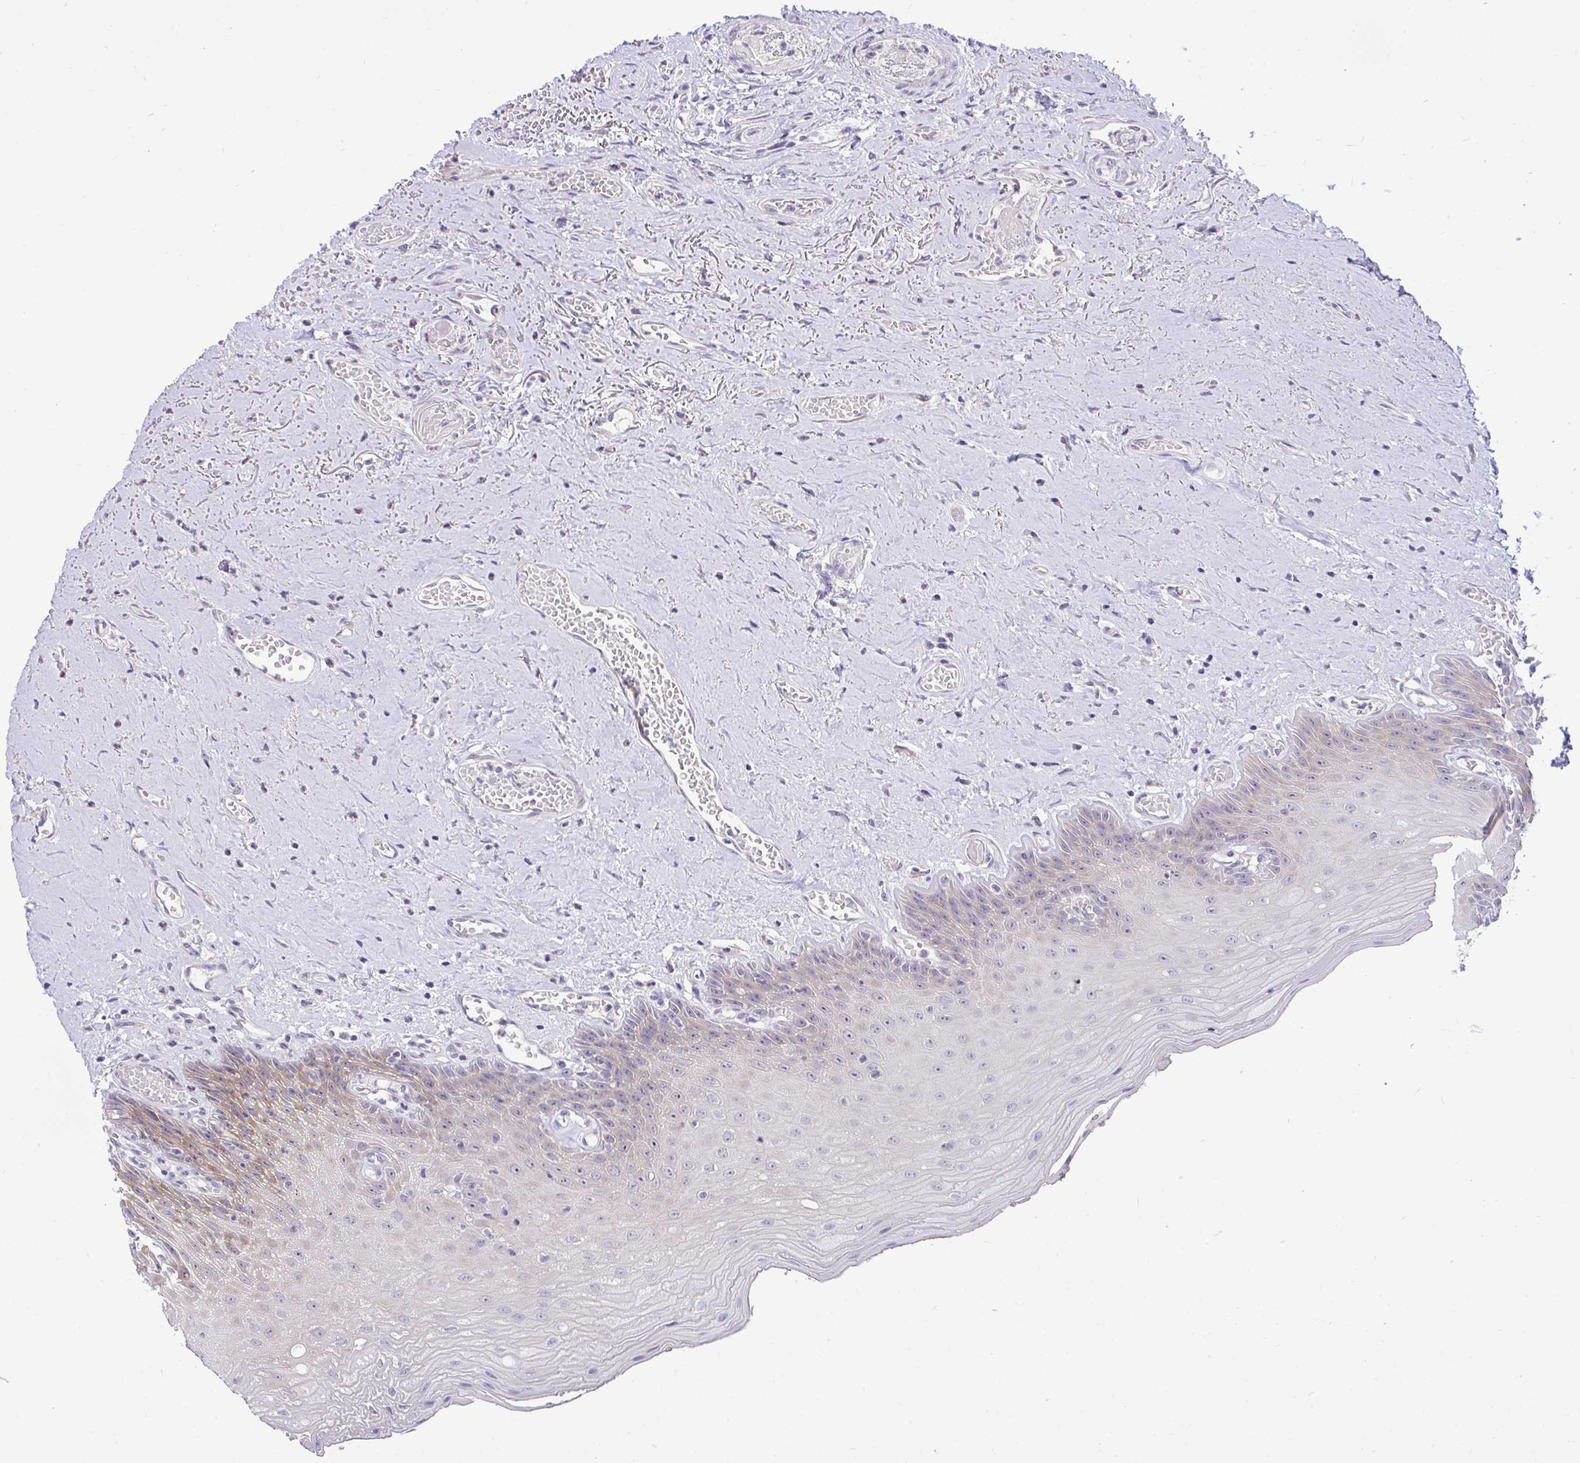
{"staining": {"intensity": "negative", "quantity": "none", "location": "none"}, "tissue": "oral mucosa", "cell_type": "Squamous epithelial cells", "image_type": "normal", "snomed": [{"axis": "morphology", "description": "Normal tissue, NOS"}, {"axis": "morphology", "description": "Squamous cell carcinoma, NOS"}, {"axis": "topography", "description": "Oral tissue"}, {"axis": "topography", "description": "Peripheral nerve tissue"}, {"axis": "topography", "description": "Head-Neck"}], "caption": "Immunohistochemistry of normal human oral mucosa demonstrates no expression in squamous epithelial cells.", "gene": "VGLL3", "patient": {"sex": "female", "age": 59}}